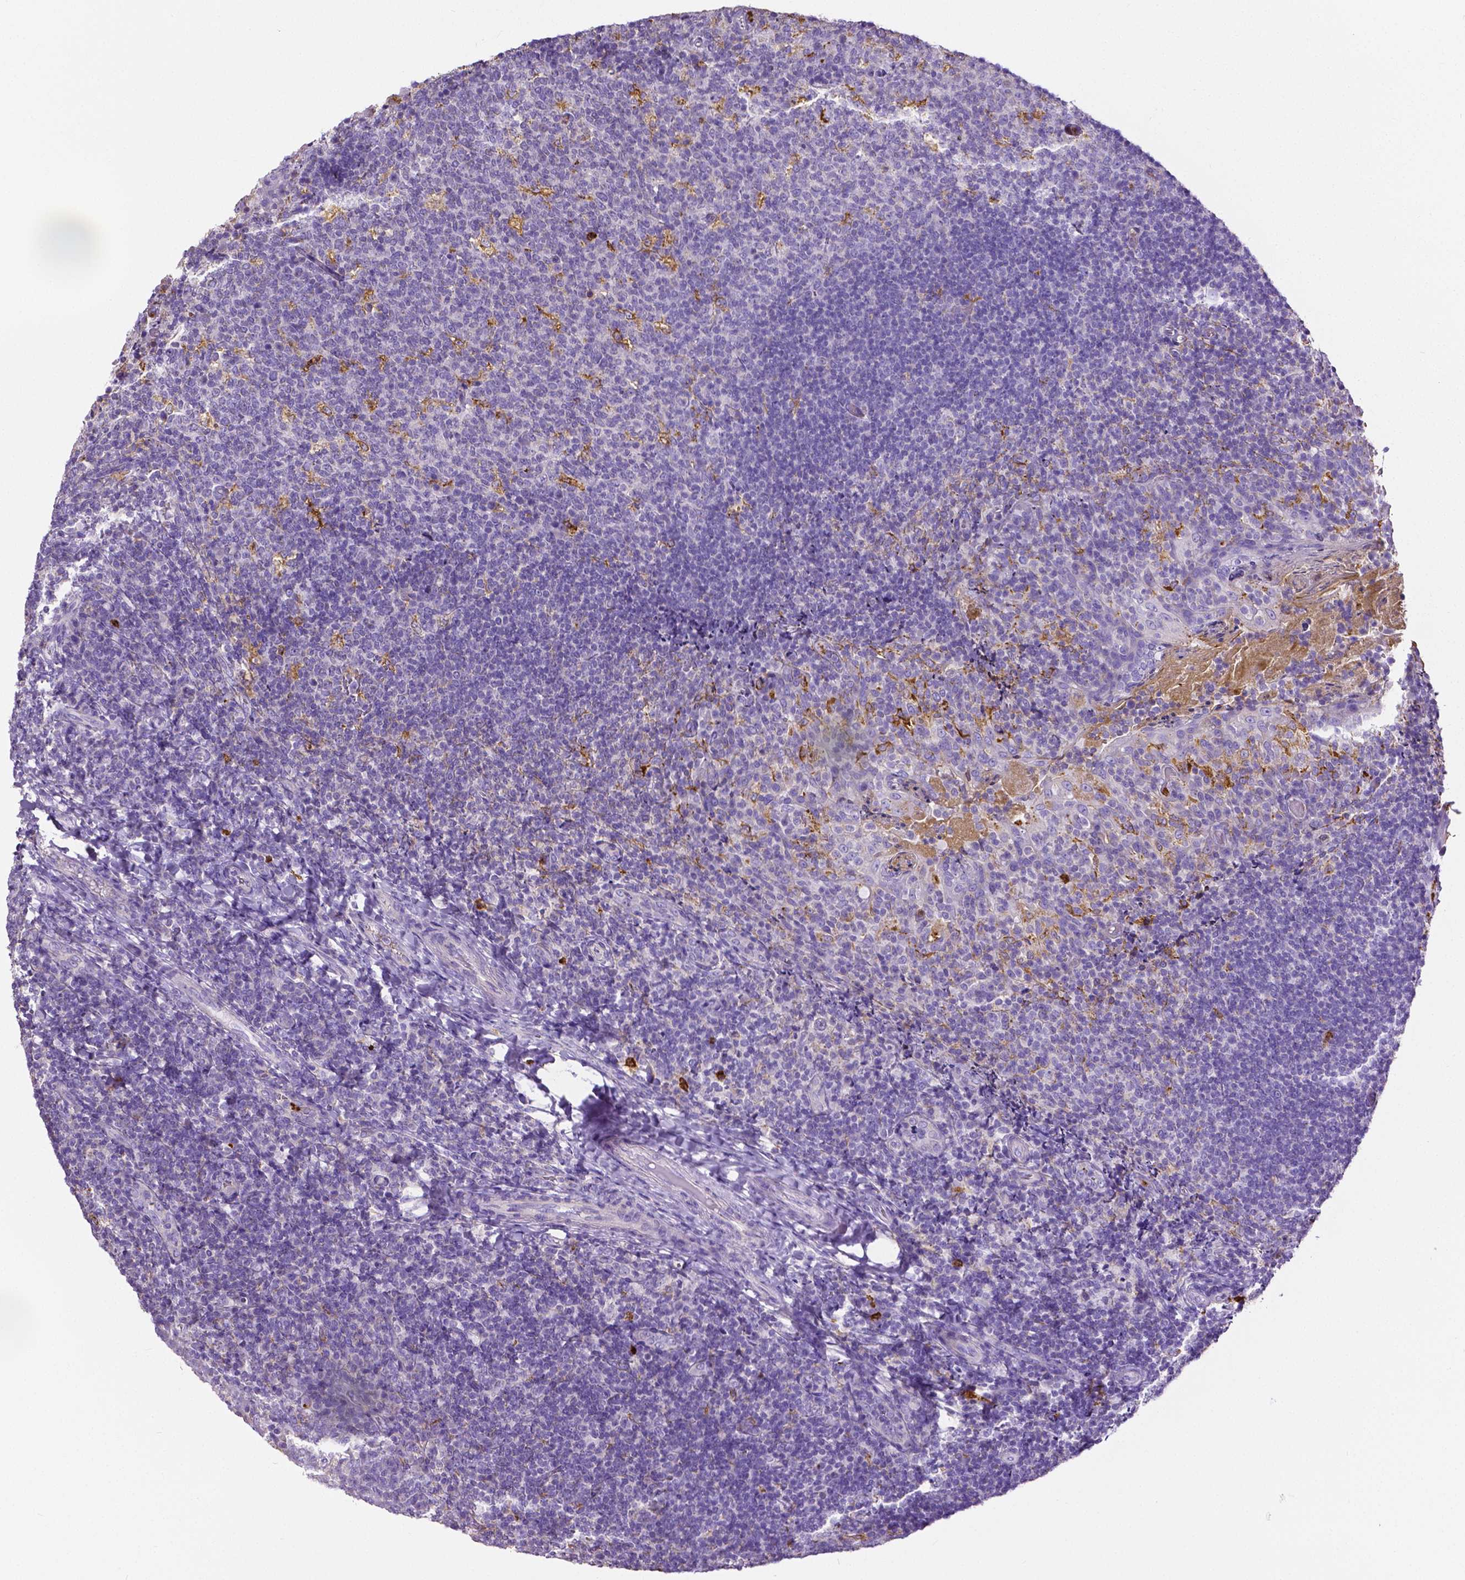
{"staining": {"intensity": "moderate", "quantity": "<25%", "location": "cytoplasmic/membranous"}, "tissue": "tonsil", "cell_type": "Germinal center cells", "image_type": "normal", "snomed": [{"axis": "morphology", "description": "Normal tissue, NOS"}, {"axis": "topography", "description": "Tonsil"}], "caption": "Approximately <25% of germinal center cells in benign human tonsil exhibit moderate cytoplasmic/membranous protein expression as visualized by brown immunohistochemical staining.", "gene": "MMP9", "patient": {"sex": "female", "age": 10}}